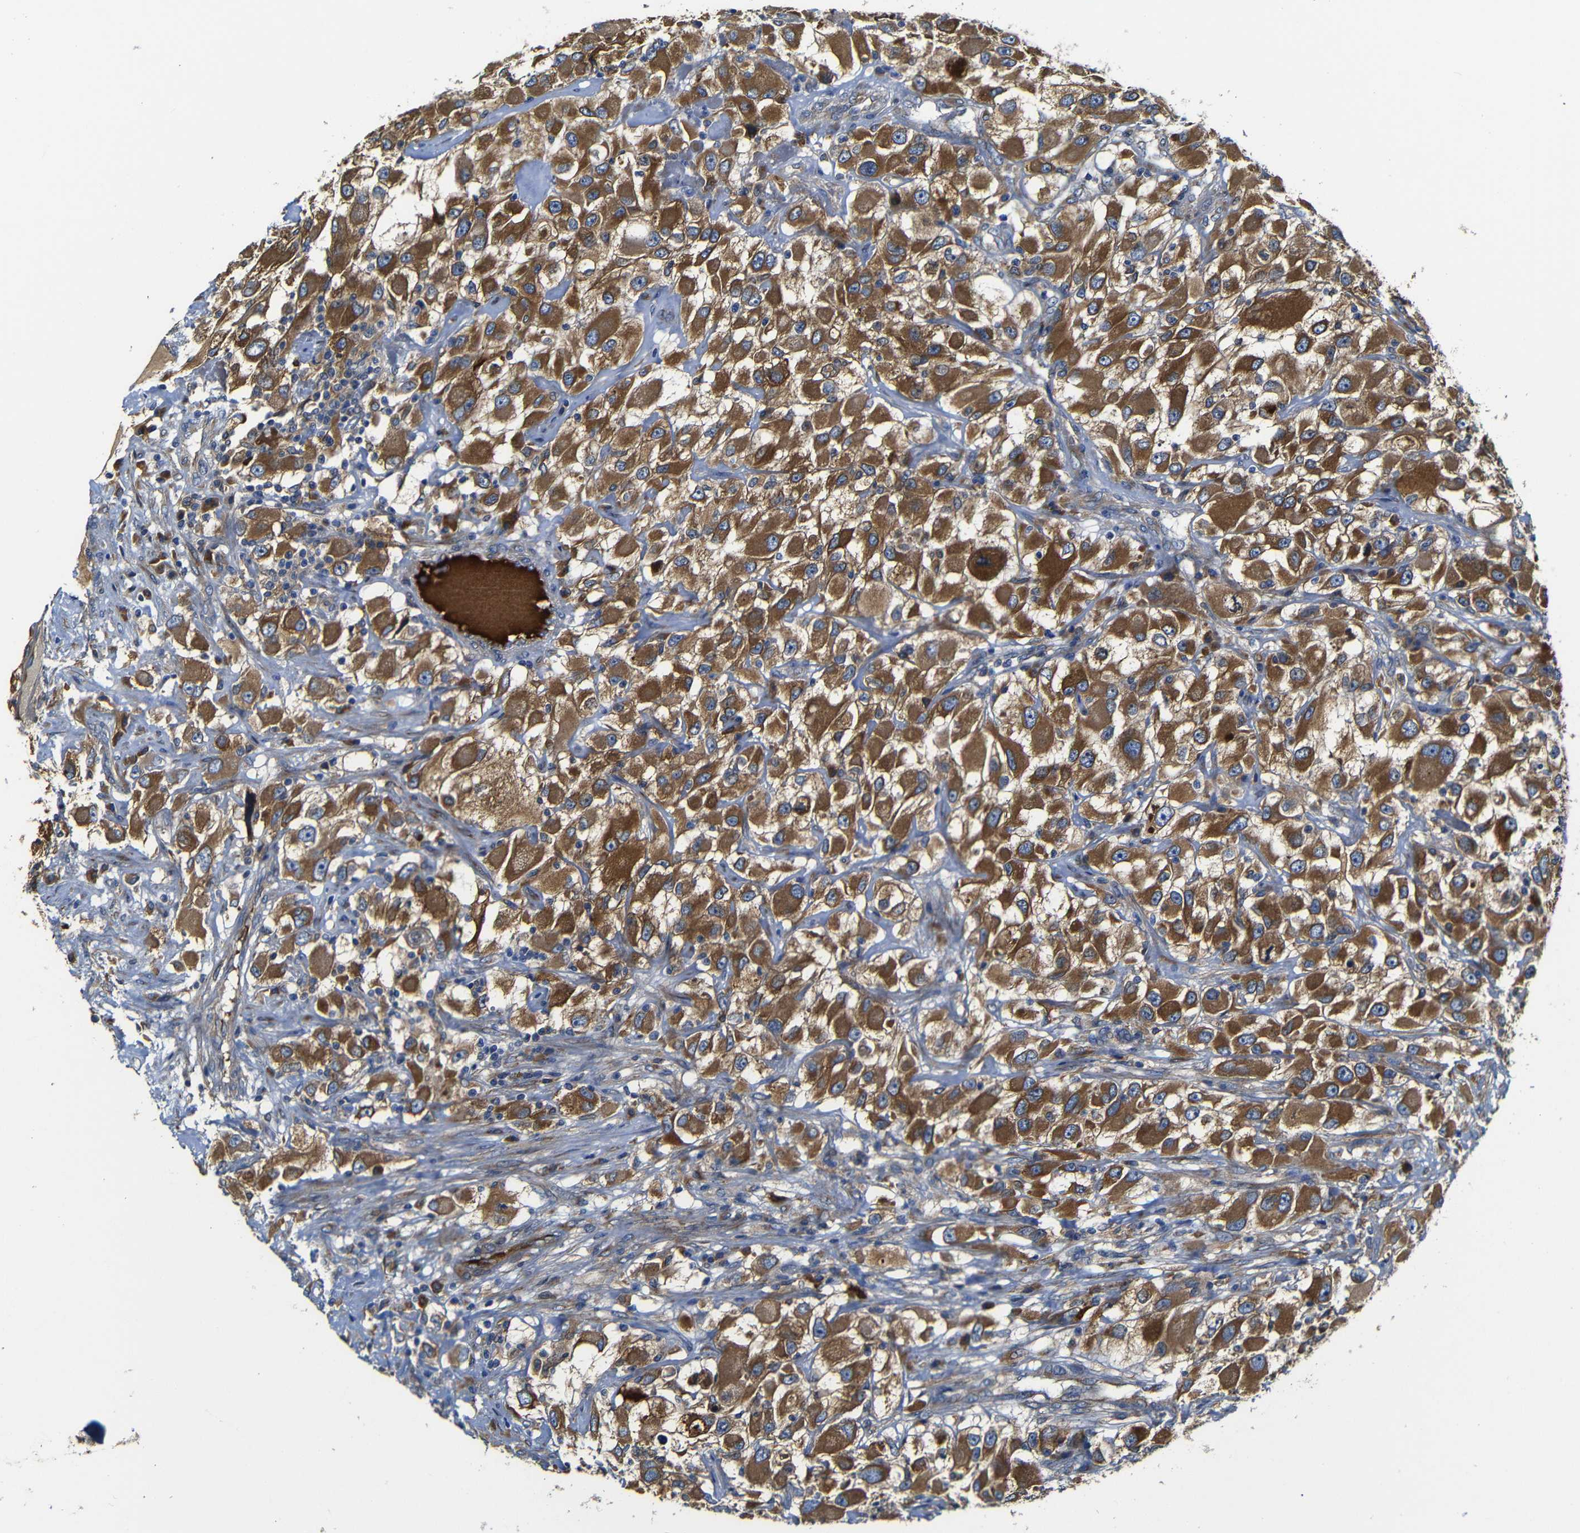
{"staining": {"intensity": "moderate", "quantity": ">75%", "location": "cytoplasmic/membranous"}, "tissue": "renal cancer", "cell_type": "Tumor cells", "image_type": "cancer", "snomed": [{"axis": "morphology", "description": "Adenocarcinoma, NOS"}, {"axis": "topography", "description": "Kidney"}], "caption": "Moderate cytoplasmic/membranous protein positivity is present in about >75% of tumor cells in renal cancer (adenocarcinoma). (DAB (3,3'-diaminobenzidine) IHC, brown staining for protein, blue staining for nuclei).", "gene": "CLCC1", "patient": {"sex": "female", "age": 52}}